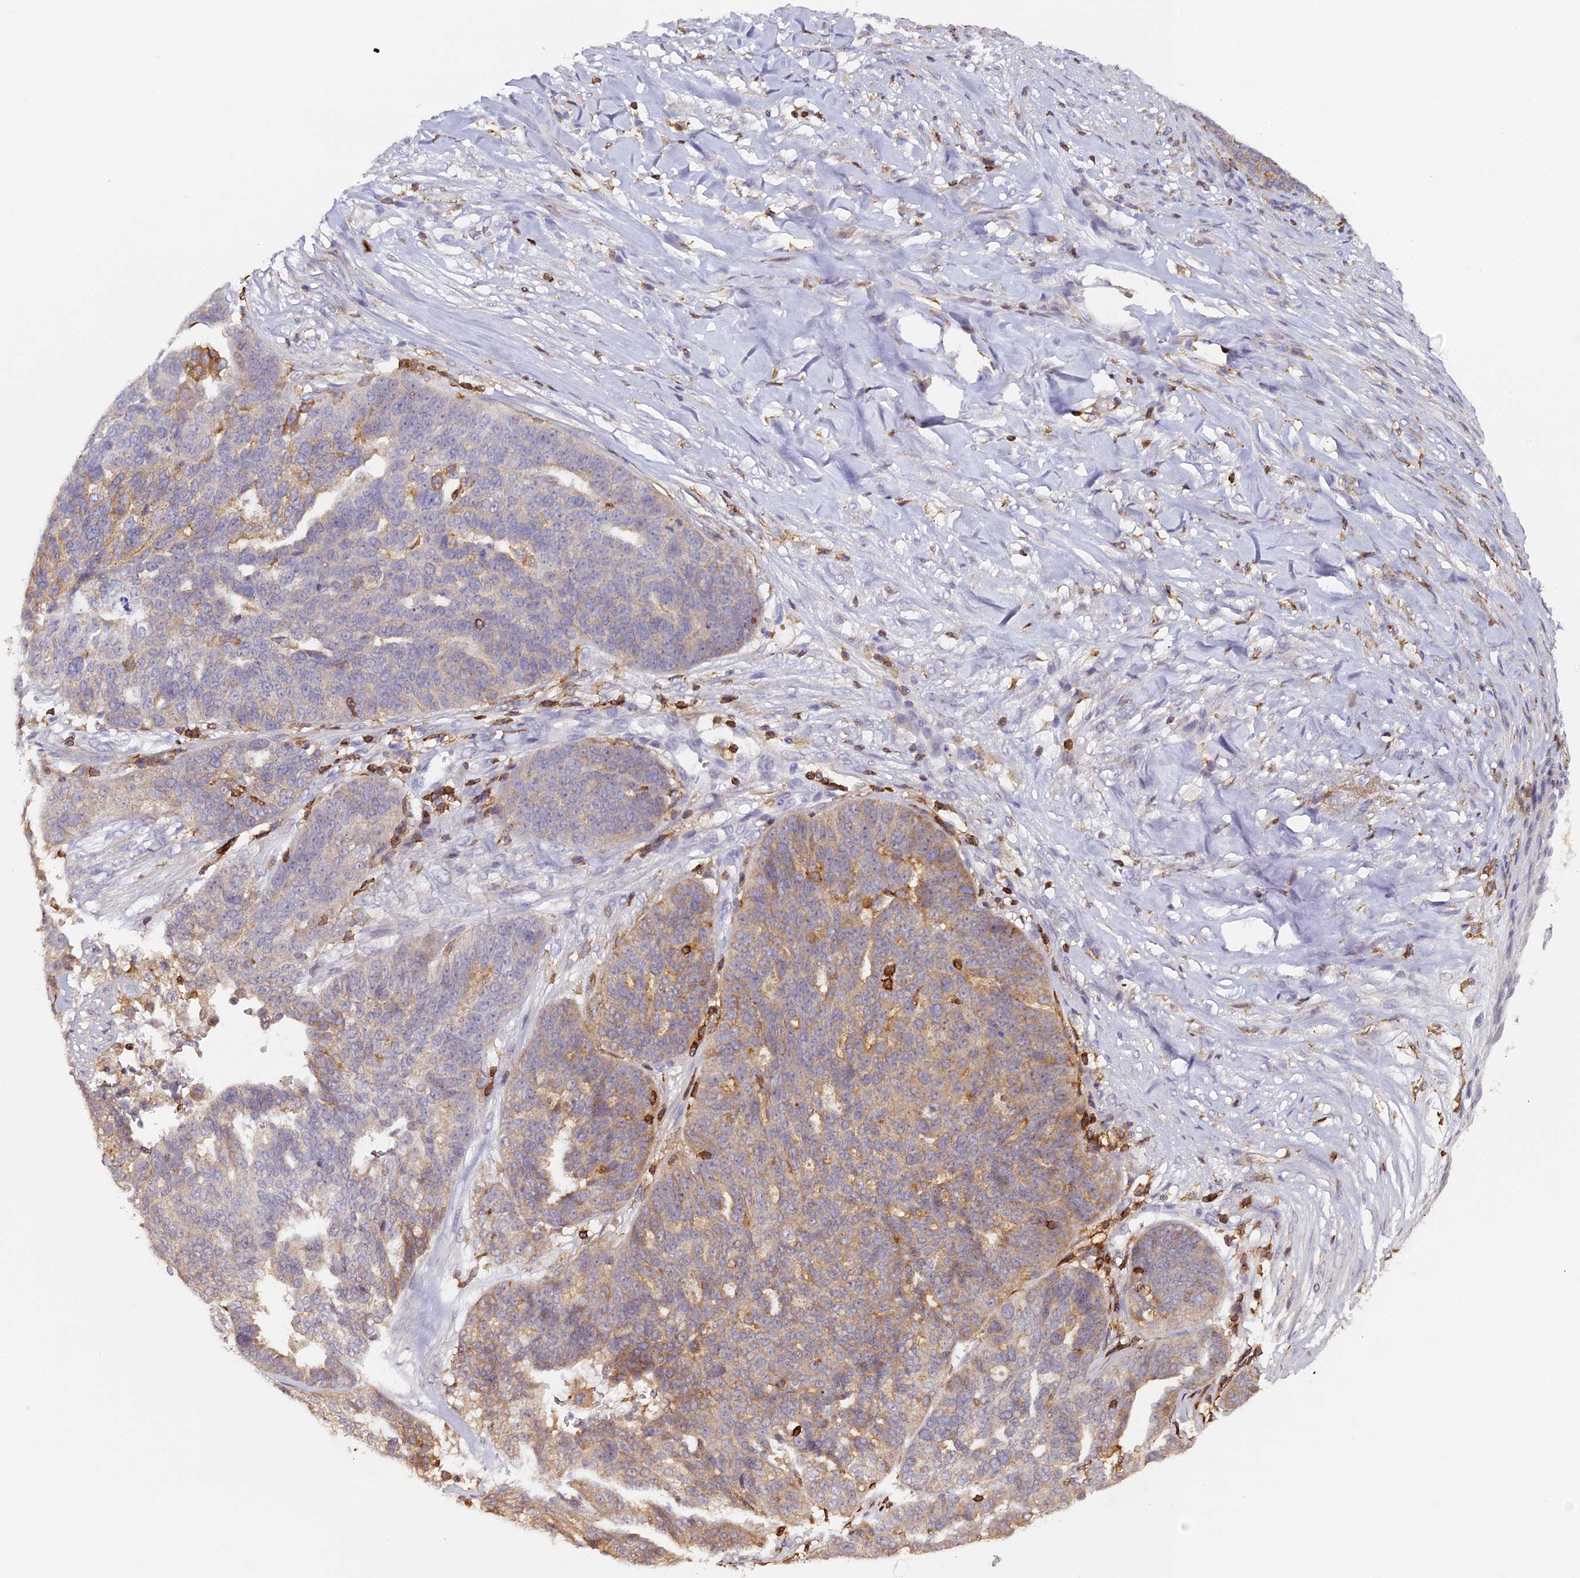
{"staining": {"intensity": "weak", "quantity": "25%-75%", "location": "cytoplasmic/membranous"}, "tissue": "ovarian cancer", "cell_type": "Tumor cells", "image_type": "cancer", "snomed": [{"axis": "morphology", "description": "Cystadenocarcinoma, serous, NOS"}, {"axis": "topography", "description": "Ovary"}], "caption": "Approximately 25%-75% of tumor cells in ovarian cancer show weak cytoplasmic/membranous protein expression as visualized by brown immunohistochemical staining.", "gene": "FYB1", "patient": {"sex": "female", "age": 59}}